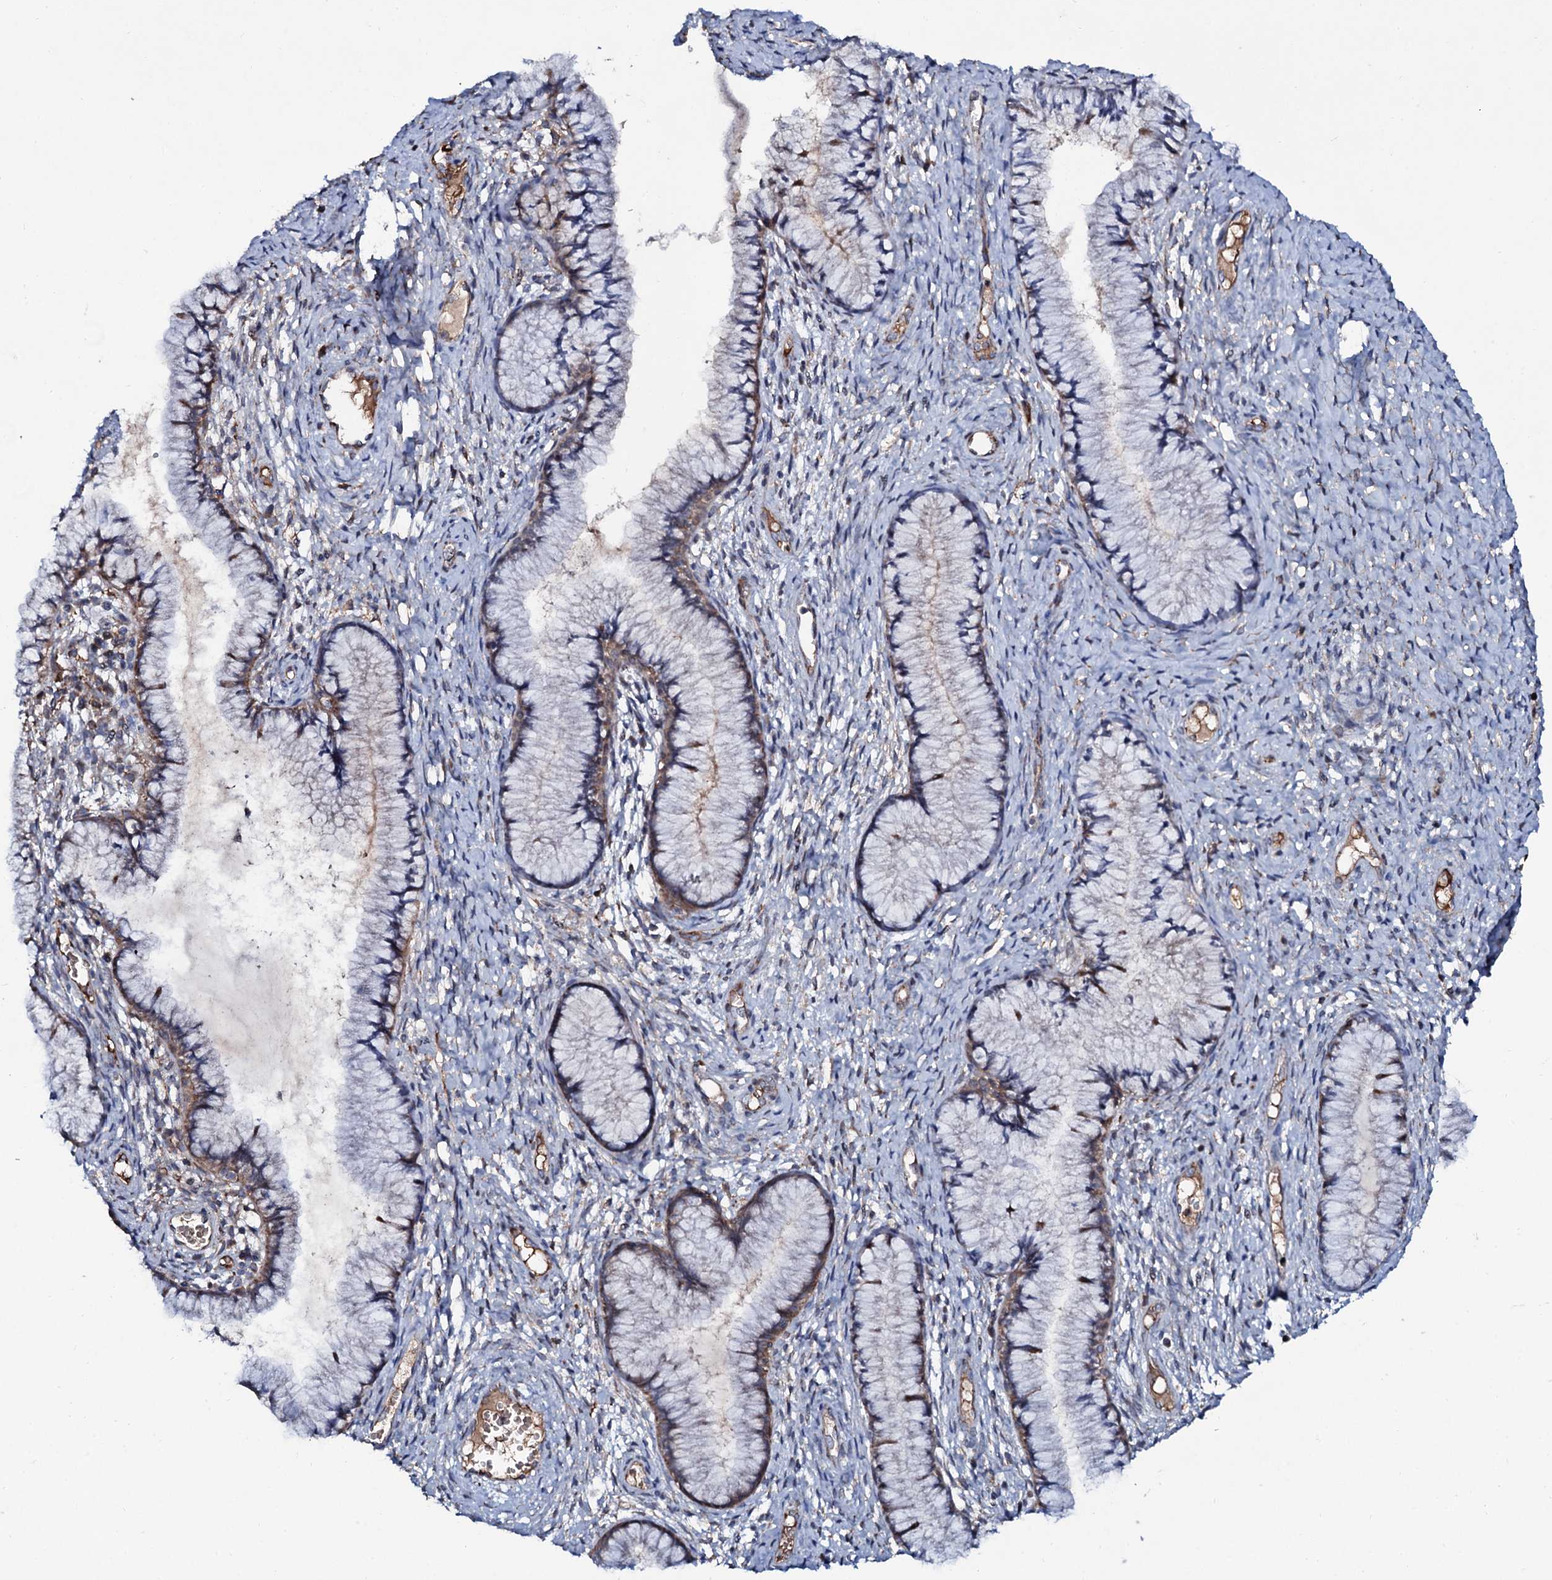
{"staining": {"intensity": "weak", "quantity": "25%-75%", "location": "cytoplasmic/membranous"}, "tissue": "cervix", "cell_type": "Glandular cells", "image_type": "normal", "snomed": [{"axis": "morphology", "description": "Normal tissue, NOS"}, {"axis": "topography", "description": "Cervix"}], "caption": "IHC of benign human cervix shows low levels of weak cytoplasmic/membranous expression in about 25%-75% of glandular cells. Nuclei are stained in blue.", "gene": "PPP1R3D", "patient": {"sex": "female", "age": 42}}